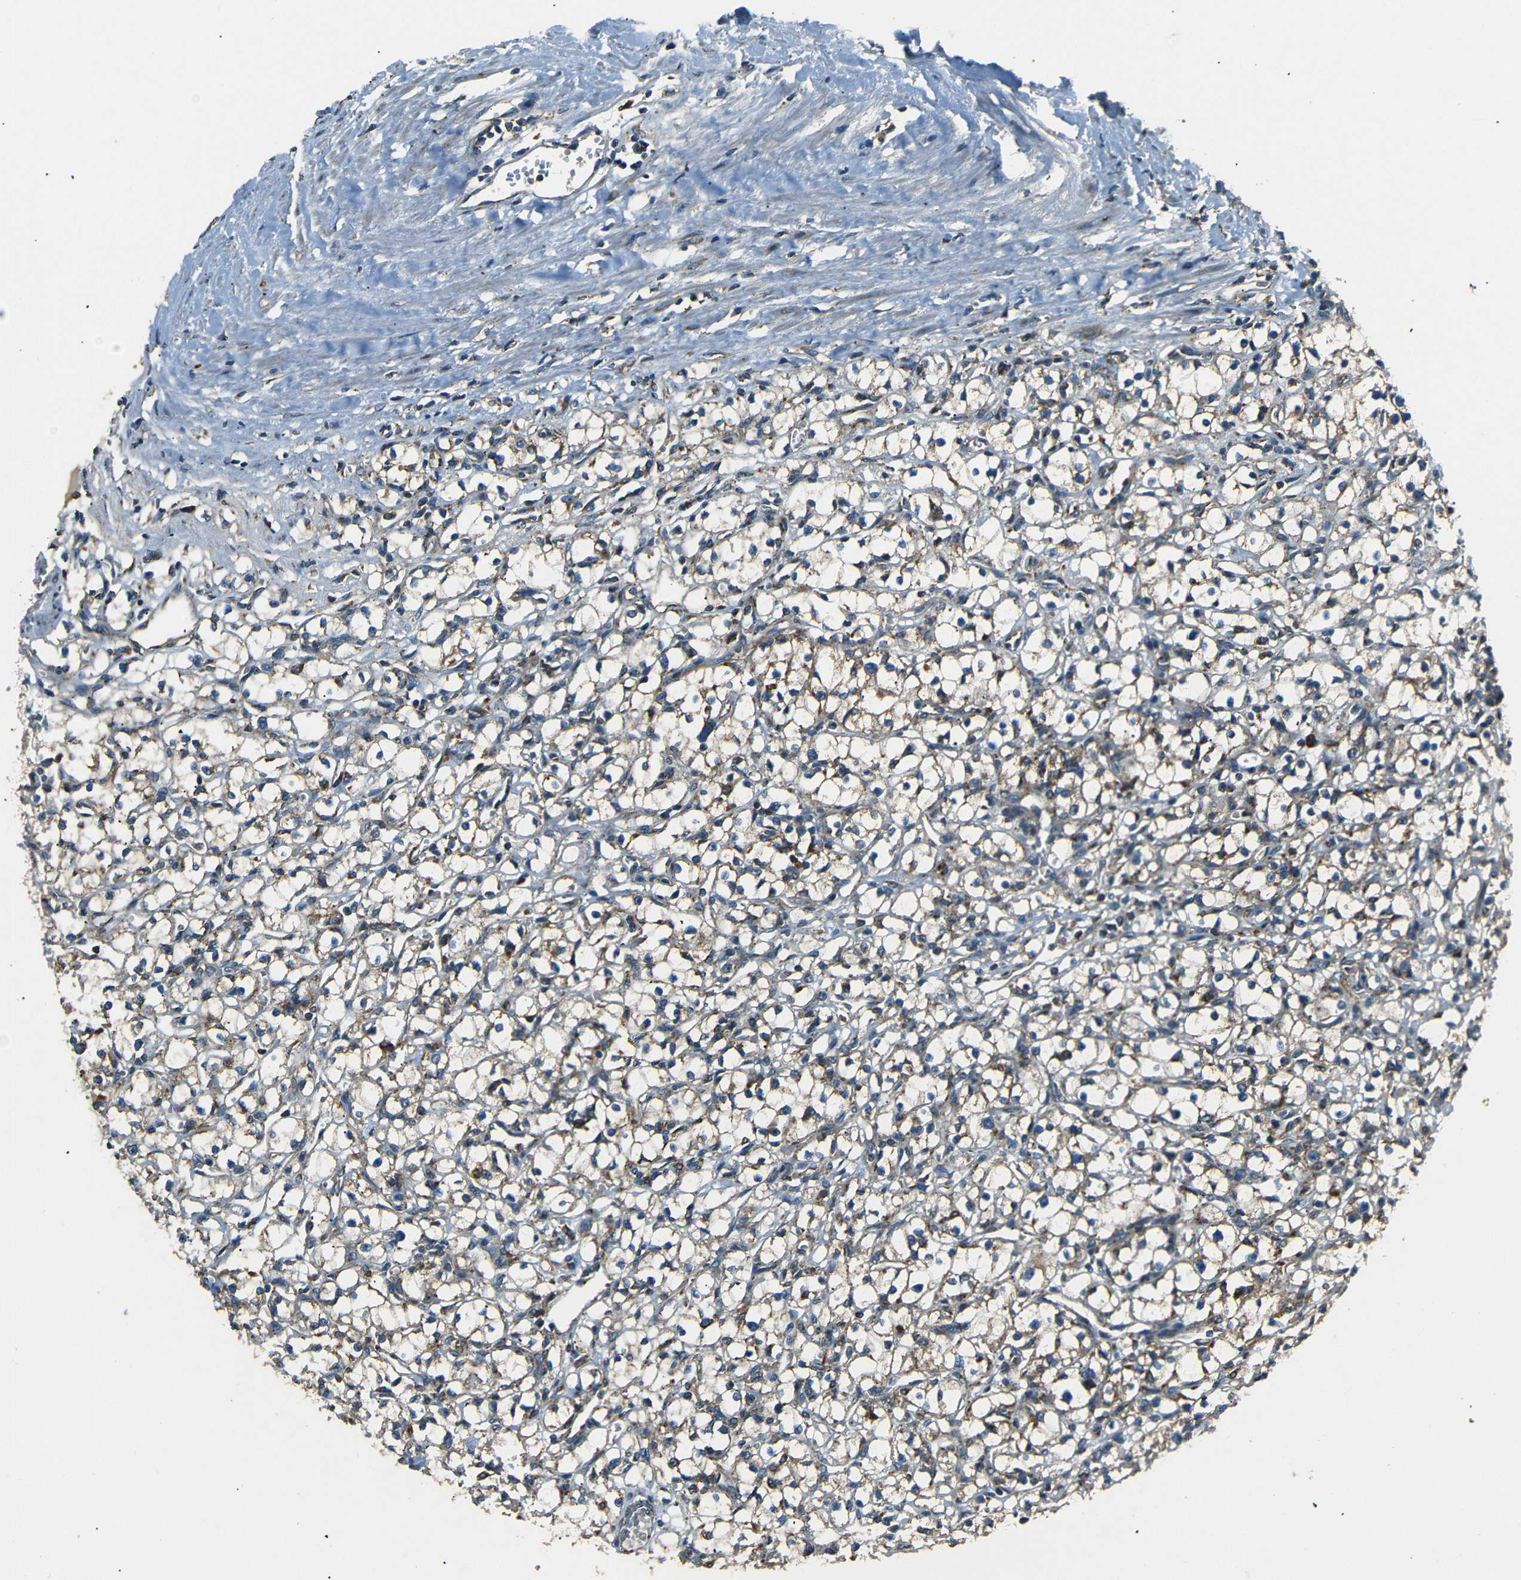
{"staining": {"intensity": "moderate", "quantity": "25%-75%", "location": "cytoplasmic/membranous"}, "tissue": "renal cancer", "cell_type": "Tumor cells", "image_type": "cancer", "snomed": [{"axis": "morphology", "description": "Adenocarcinoma, NOS"}, {"axis": "topography", "description": "Kidney"}], "caption": "Immunohistochemical staining of renal cancer (adenocarcinoma) displays medium levels of moderate cytoplasmic/membranous protein expression in approximately 25%-75% of tumor cells. (Brightfield microscopy of DAB IHC at high magnification).", "gene": "NETO2", "patient": {"sex": "male", "age": 56}}